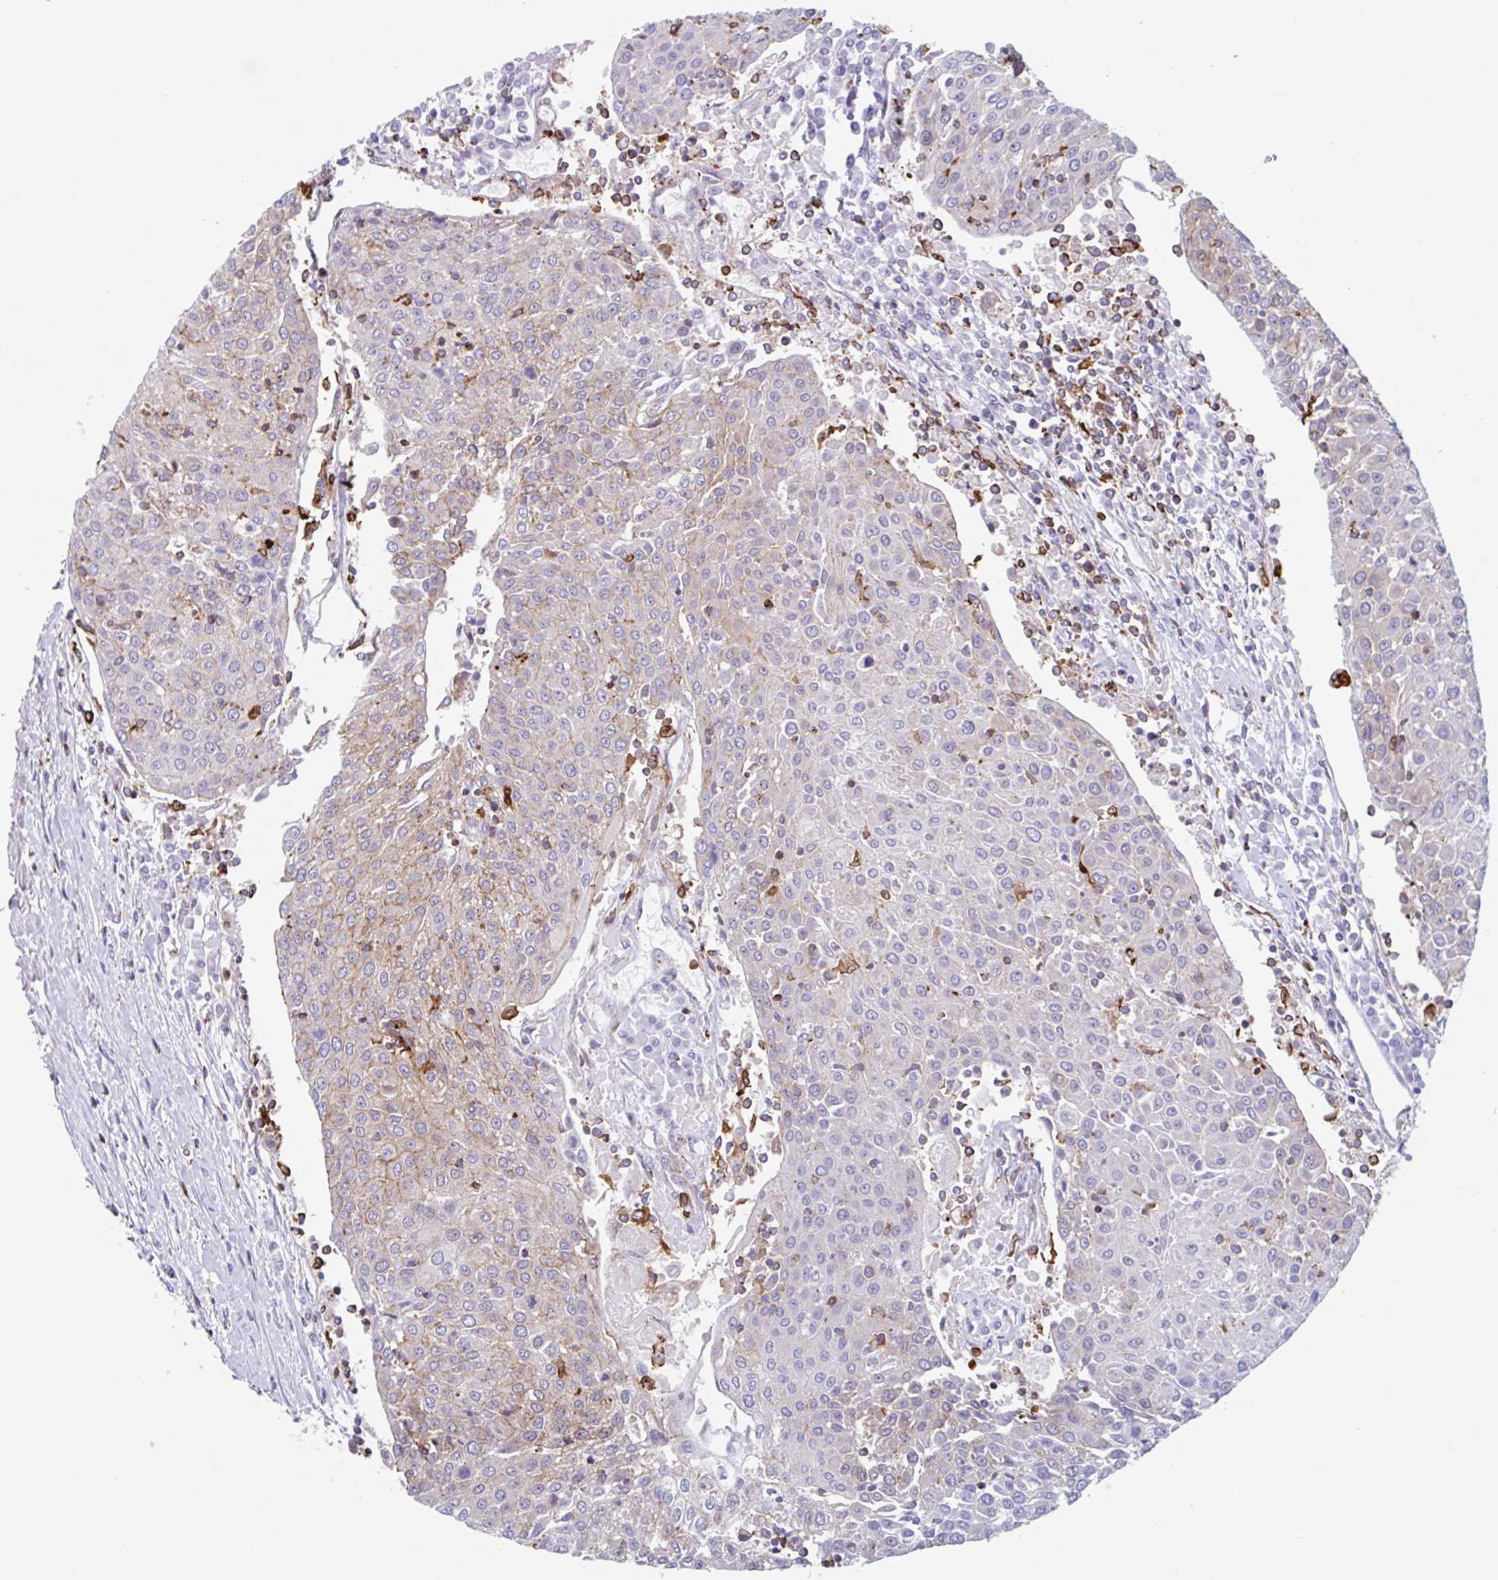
{"staining": {"intensity": "weak", "quantity": "<25%", "location": "cytoplasmic/membranous"}, "tissue": "urothelial cancer", "cell_type": "Tumor cells", "image_type": "cancer", "snomed": [{"axis": "morphology", "description": "Urothelial carcinoma, High grade"}, {"axis": "topography", "description": "Urinary bladder"}], "caption": "This is an immunohistochemistry (IHC) photomicrograph of high-grade urothelial carcinoma. There is no expression in tumor cells.", "gene": "EFHD1", "patient": {"sex": "female", "age": 85}}